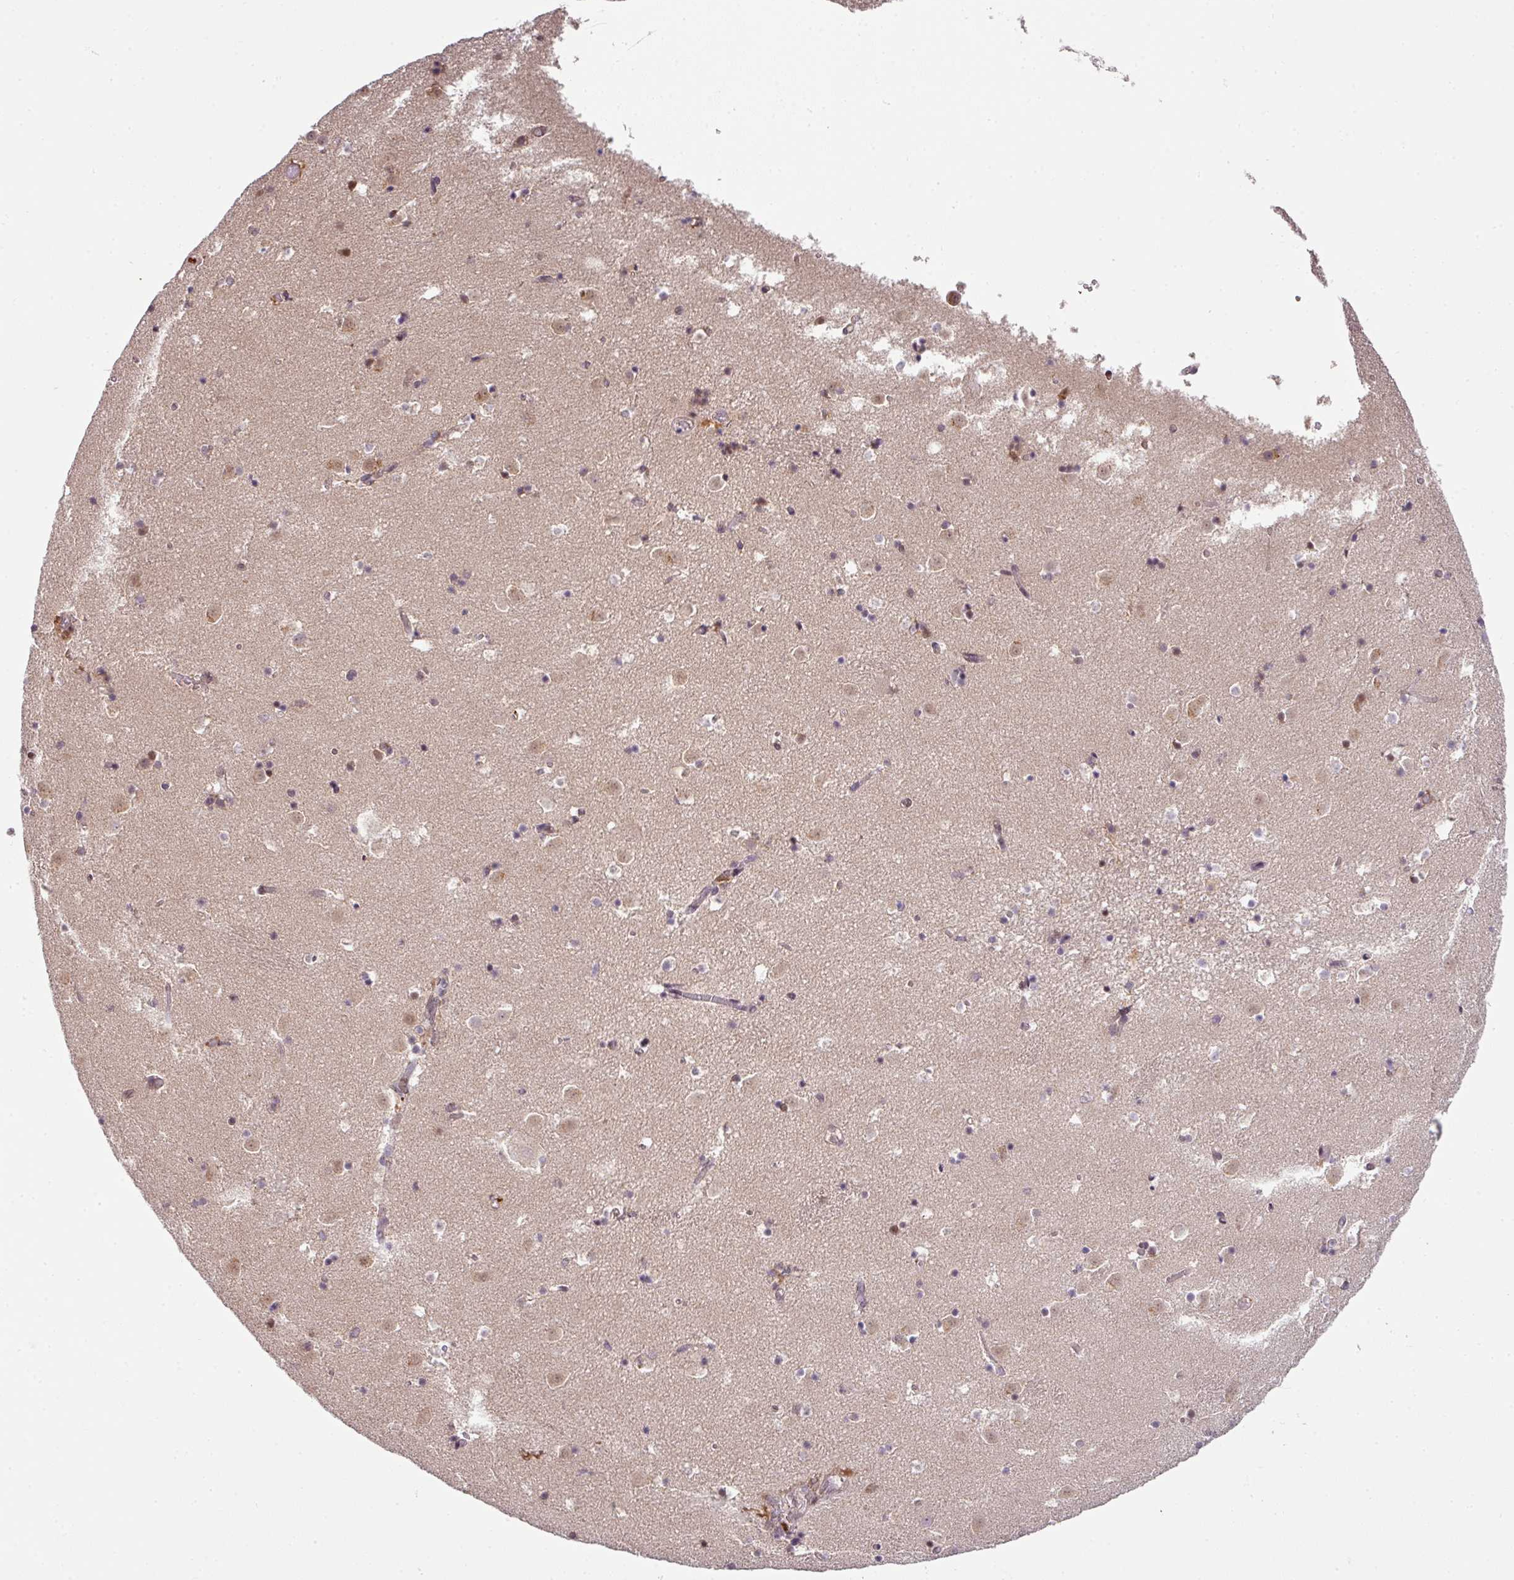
{"staining": {"intensity": "weak", "quantity": "25%-75%", "location": "cytoplasmic/membranous"}, "tissue": "caudate", "cell_type": "Glial cells", "image_type": "normal", "snomed": [{"axis": "morphology", "description": "Normal tissue, NOS"}, {"axis": "topography", "description": "Lateral ventricle wall"}], "caption": "Protein staining of normal caudate demonstrates weak cytoplasmic/membranous staining in approximately 25%-75% of glial cells.", "gene": "PLK1", "patient": {"sex": "male", "age": 25}}